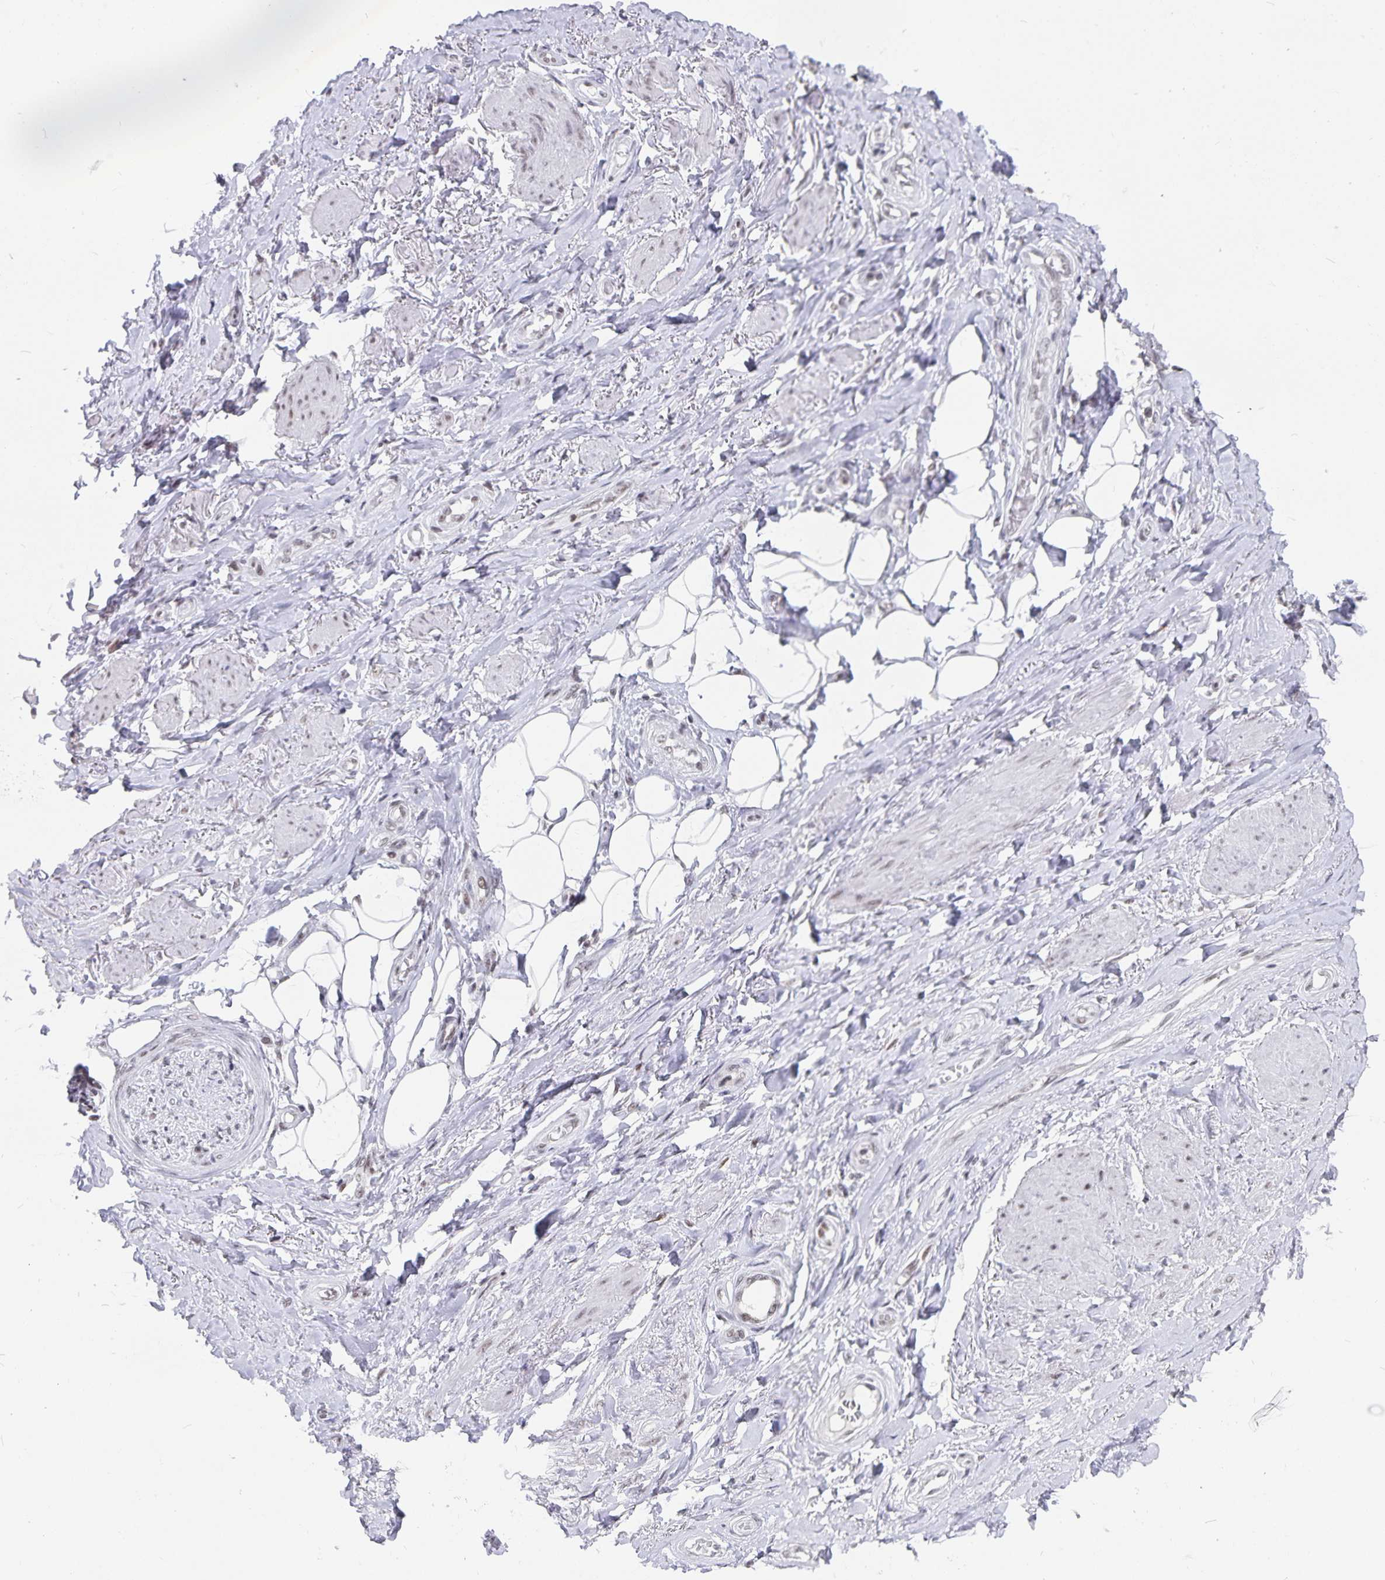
{"staining": {"intensity": "negative", "quantity": "none", "location": "none"}, "tissue": "adipose tissue", "cell_type": "Adipocytes", "image_type": "normal", "snomed": [{"axis": "morphology", "description": "Normal tissue, NOS"}, {"axis": "topography", "description": "Anal"}, {"axis": "topography", "description": "Peripheral nerve tissue"}], "caption": "Histopathology image shows no significant protein staining in adipocytes of benign adipose tissue. (IHC, brightfield microscopy, high magnification).", "gene": "PBX2", "patient": {"sex": "male", "age": 53}}